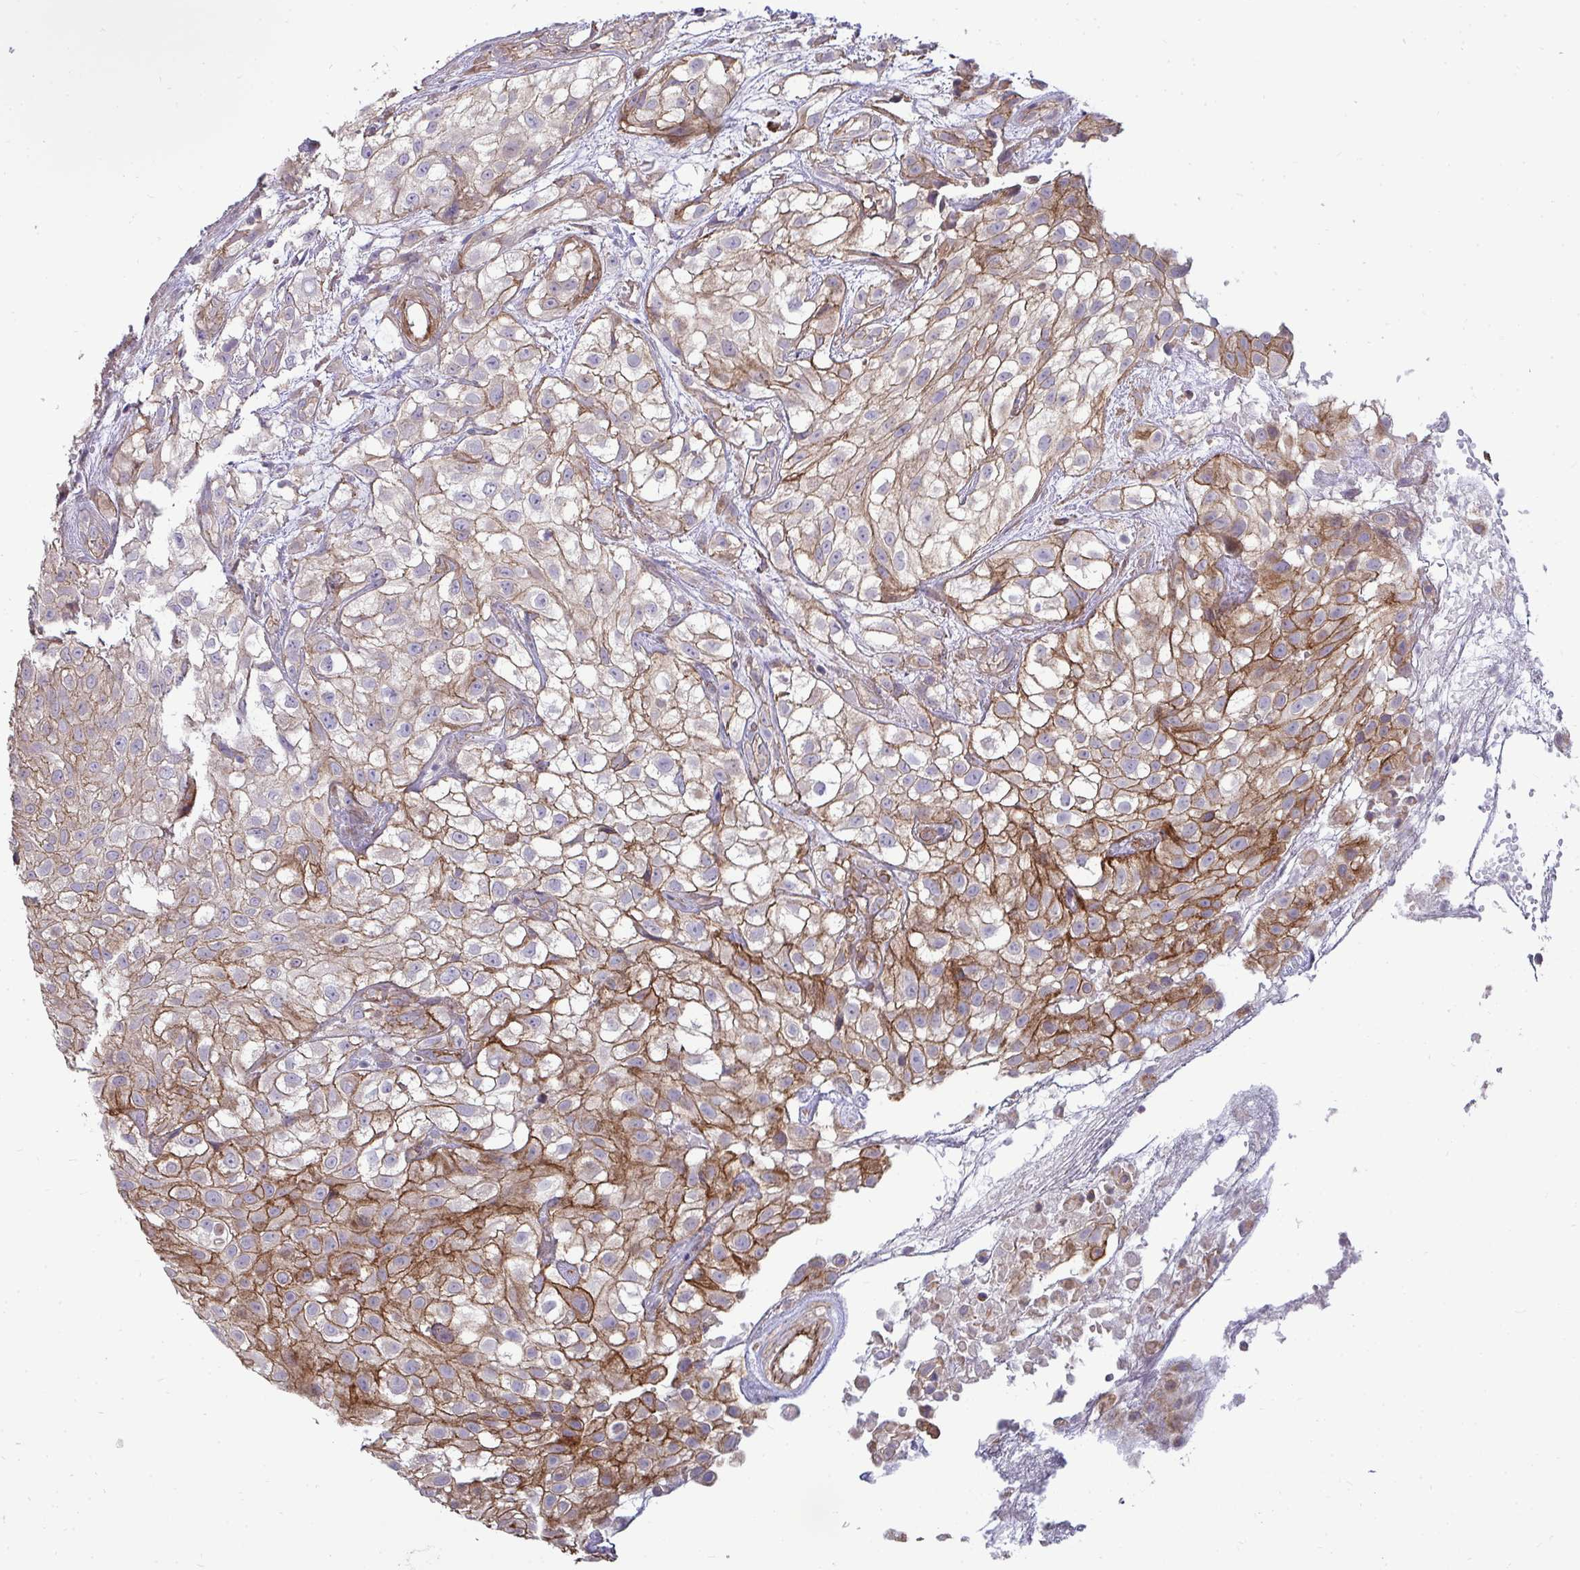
{"staining": {"intensity": "moderate", "quantity": "25%-75%", "location": "cytoplasmic/membranous"}, "tissue": "urothelial cancer", "cell_type": "Tumor cells", "image_type": "cancer", "snomed": [{"axis": "morphology", "description": "Urothelial carcinoma, High grade"}, {"axis": "topography", "description": "Urinary bladder"}], "caption": "Urothelial cancer stained for a protein (brown) reveals moderate cytoplasmic/membranous positive staining in approximately 25%-75% of tumor cells.", "gene": "SH2D1B", "patient": {"sex": "male", "age": 56}}